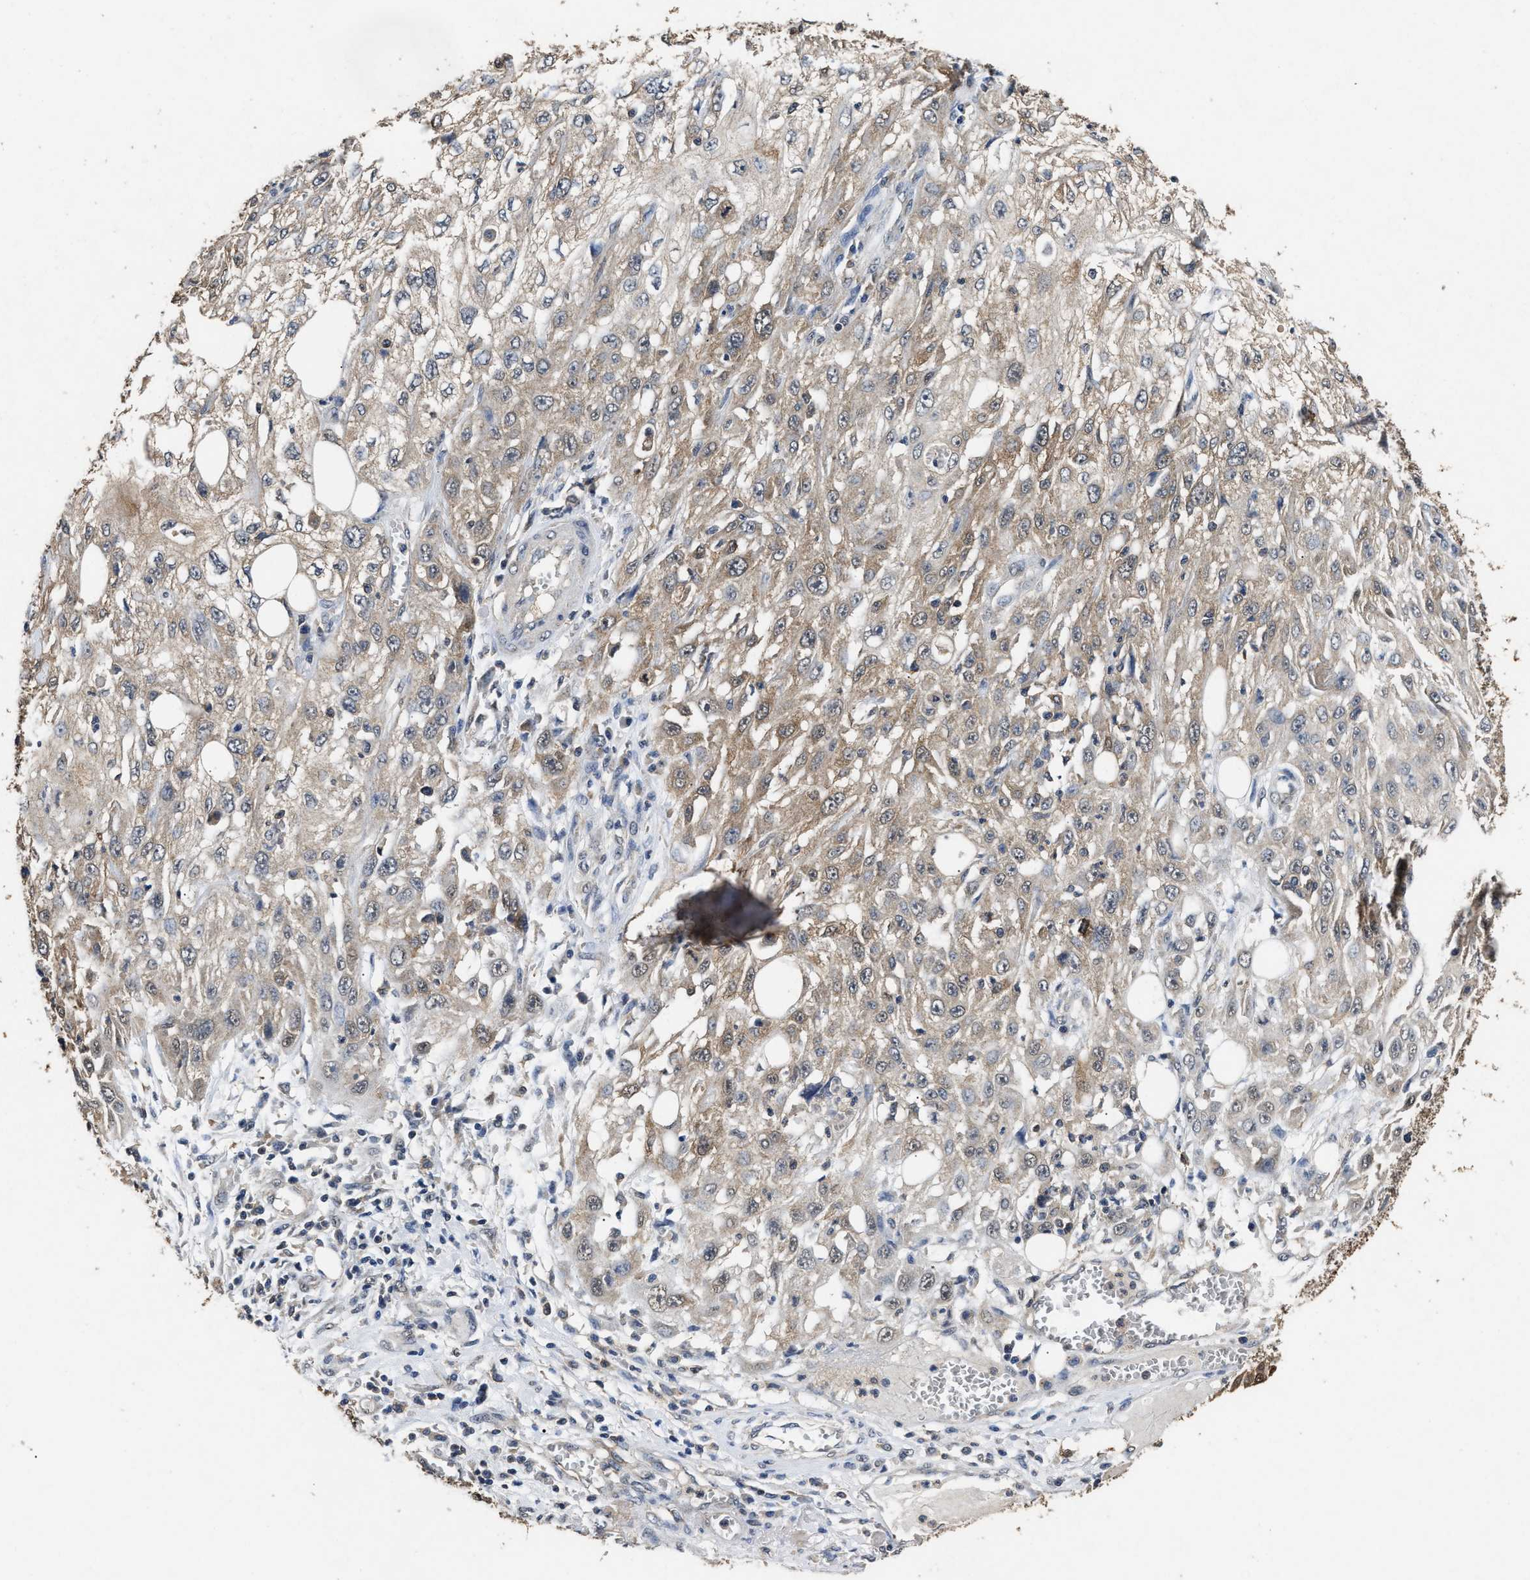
{"staining": {"intensity": "weak", "quantity": "25%-75%", "location": "cytoplasmic/membranous,nuclear"}, "tissue": "skin cancer", "cell_type": "Tumor cells", "image_type": "cancer", "snomed": [{"axis": "morphology", "description": "Squamous cell carcinoma, NOS"}, {"axis": "topography", "description": "Skin"}], "caption": "The histopathology image shows staining of skin cancer (squamous cell carcinoma), revealing weak cytoplasmic/membranous and nuclear protein positivity (brown color) within tumor cells.", "gene": "ACAT2", "patient": {"sex": "male", "age": 75}}